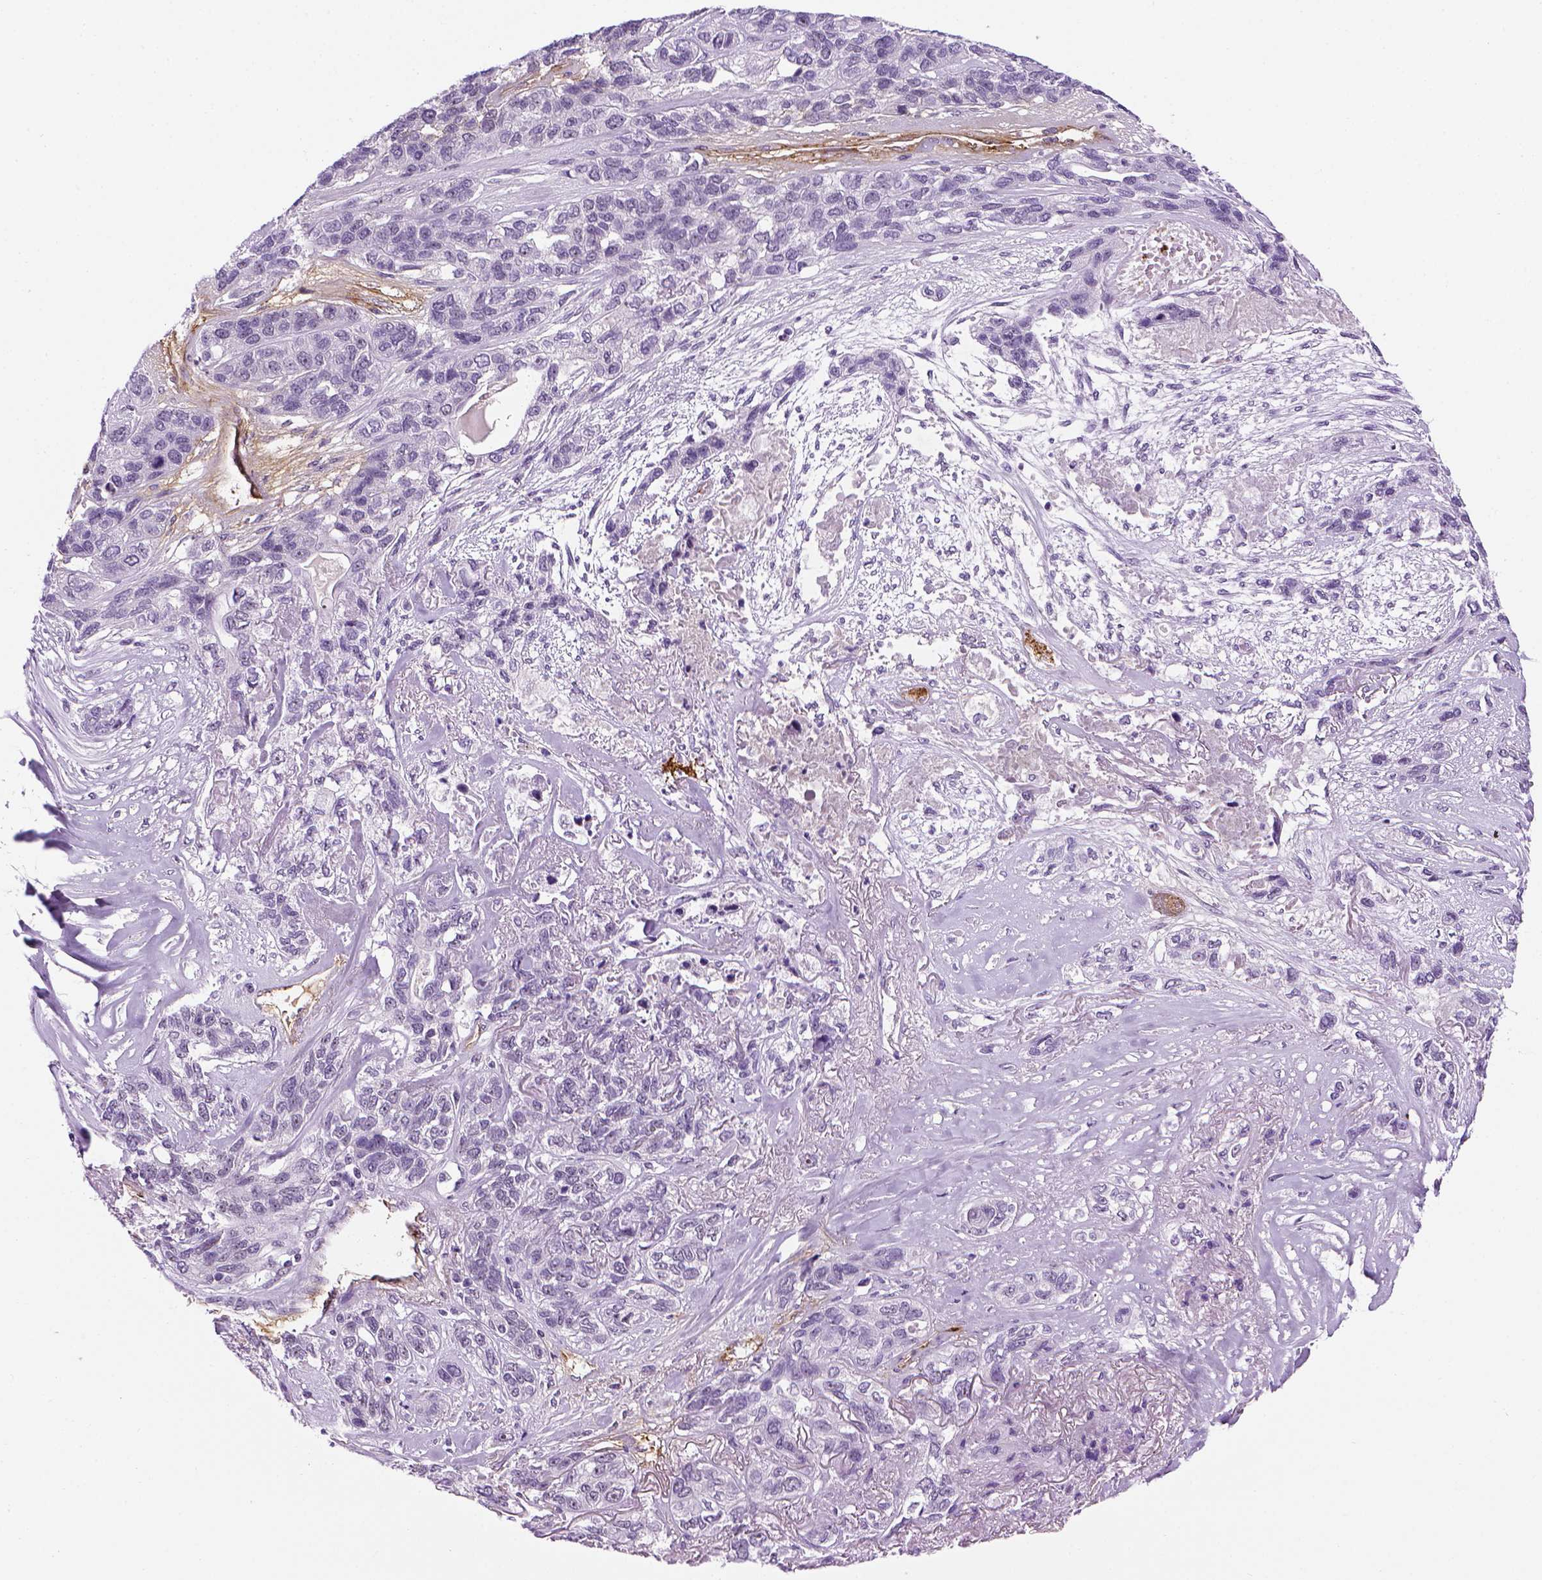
{"staining": {"intensity": "negative", "quantity": "none", "location": "none"}, "tissue": "lung cancer", "cell_type": "Tumor cells", "image_type": "cancer", "snomed": [{"axis": "morphology", "description": "Squamous cell carcinoma, NOS"}, {"axis": "topography", "description": "Lung"}], "caption": "A high-resolution histopathology image shows IHC staining of lung cancer (squamous cell carcinoma), which shows no significant staining in tumor cells.", "gene": "VWF", "patient": {"sex": "female", "age": 70}}